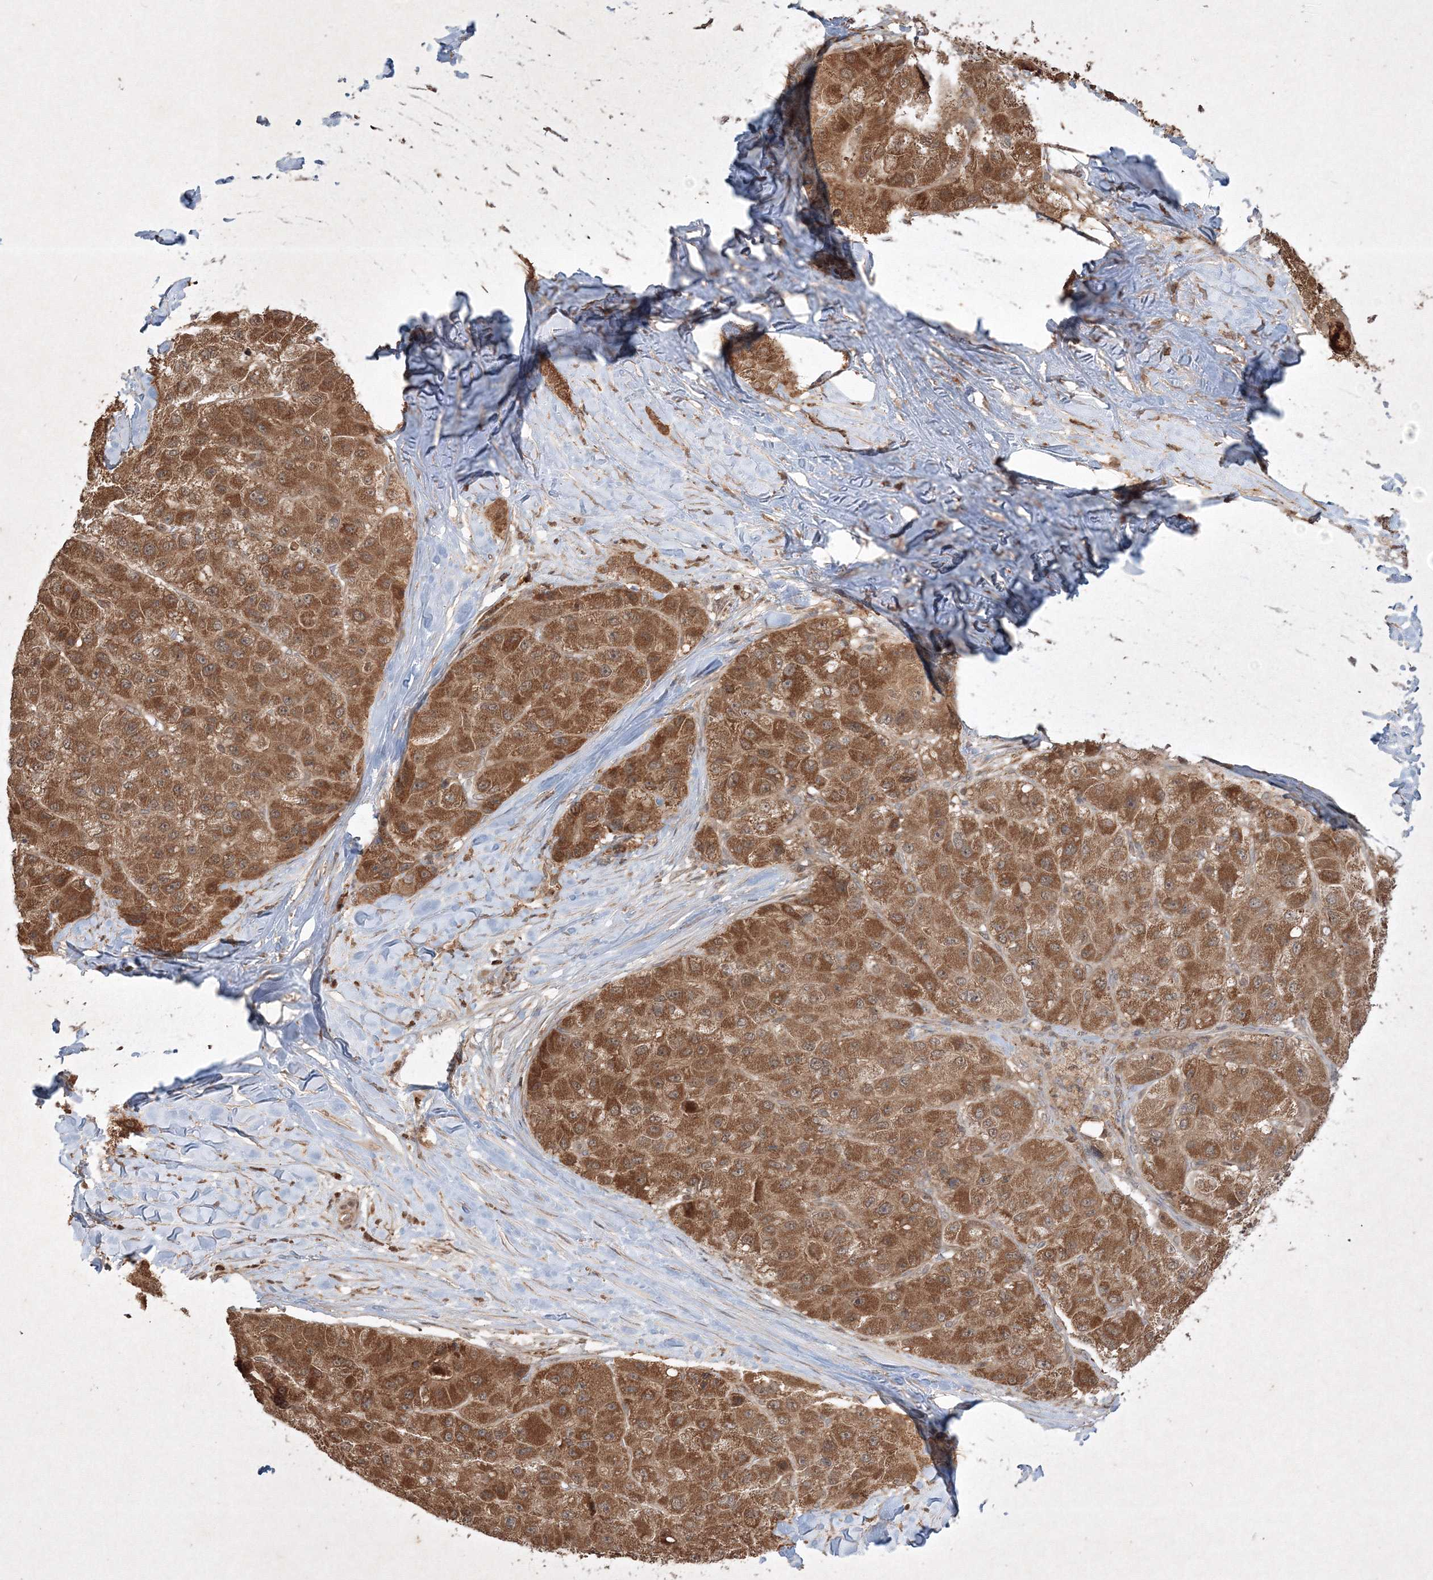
{"staining": {"intensity": "strong", "quantity": ">75%", "location": "cytoplasmic/membranous"}, "tissue": "liver cancer", "cell_type": "Tumor cells", "image_type": "cancer", "snomed": [{"axis": "morphology", "description": "Carcinoma, Hepatocellular, NOS"}, {"axis": "topography", "description": "Liver"}], "caption": "Brown immunohistochemical staining in liver hepatocellular carcinoma exhibits strong cytoplasmic/membranous staining in about >75% of tumor cells.", "gene": "PLTP", "patient": {"sex": "male", "age": 80}}